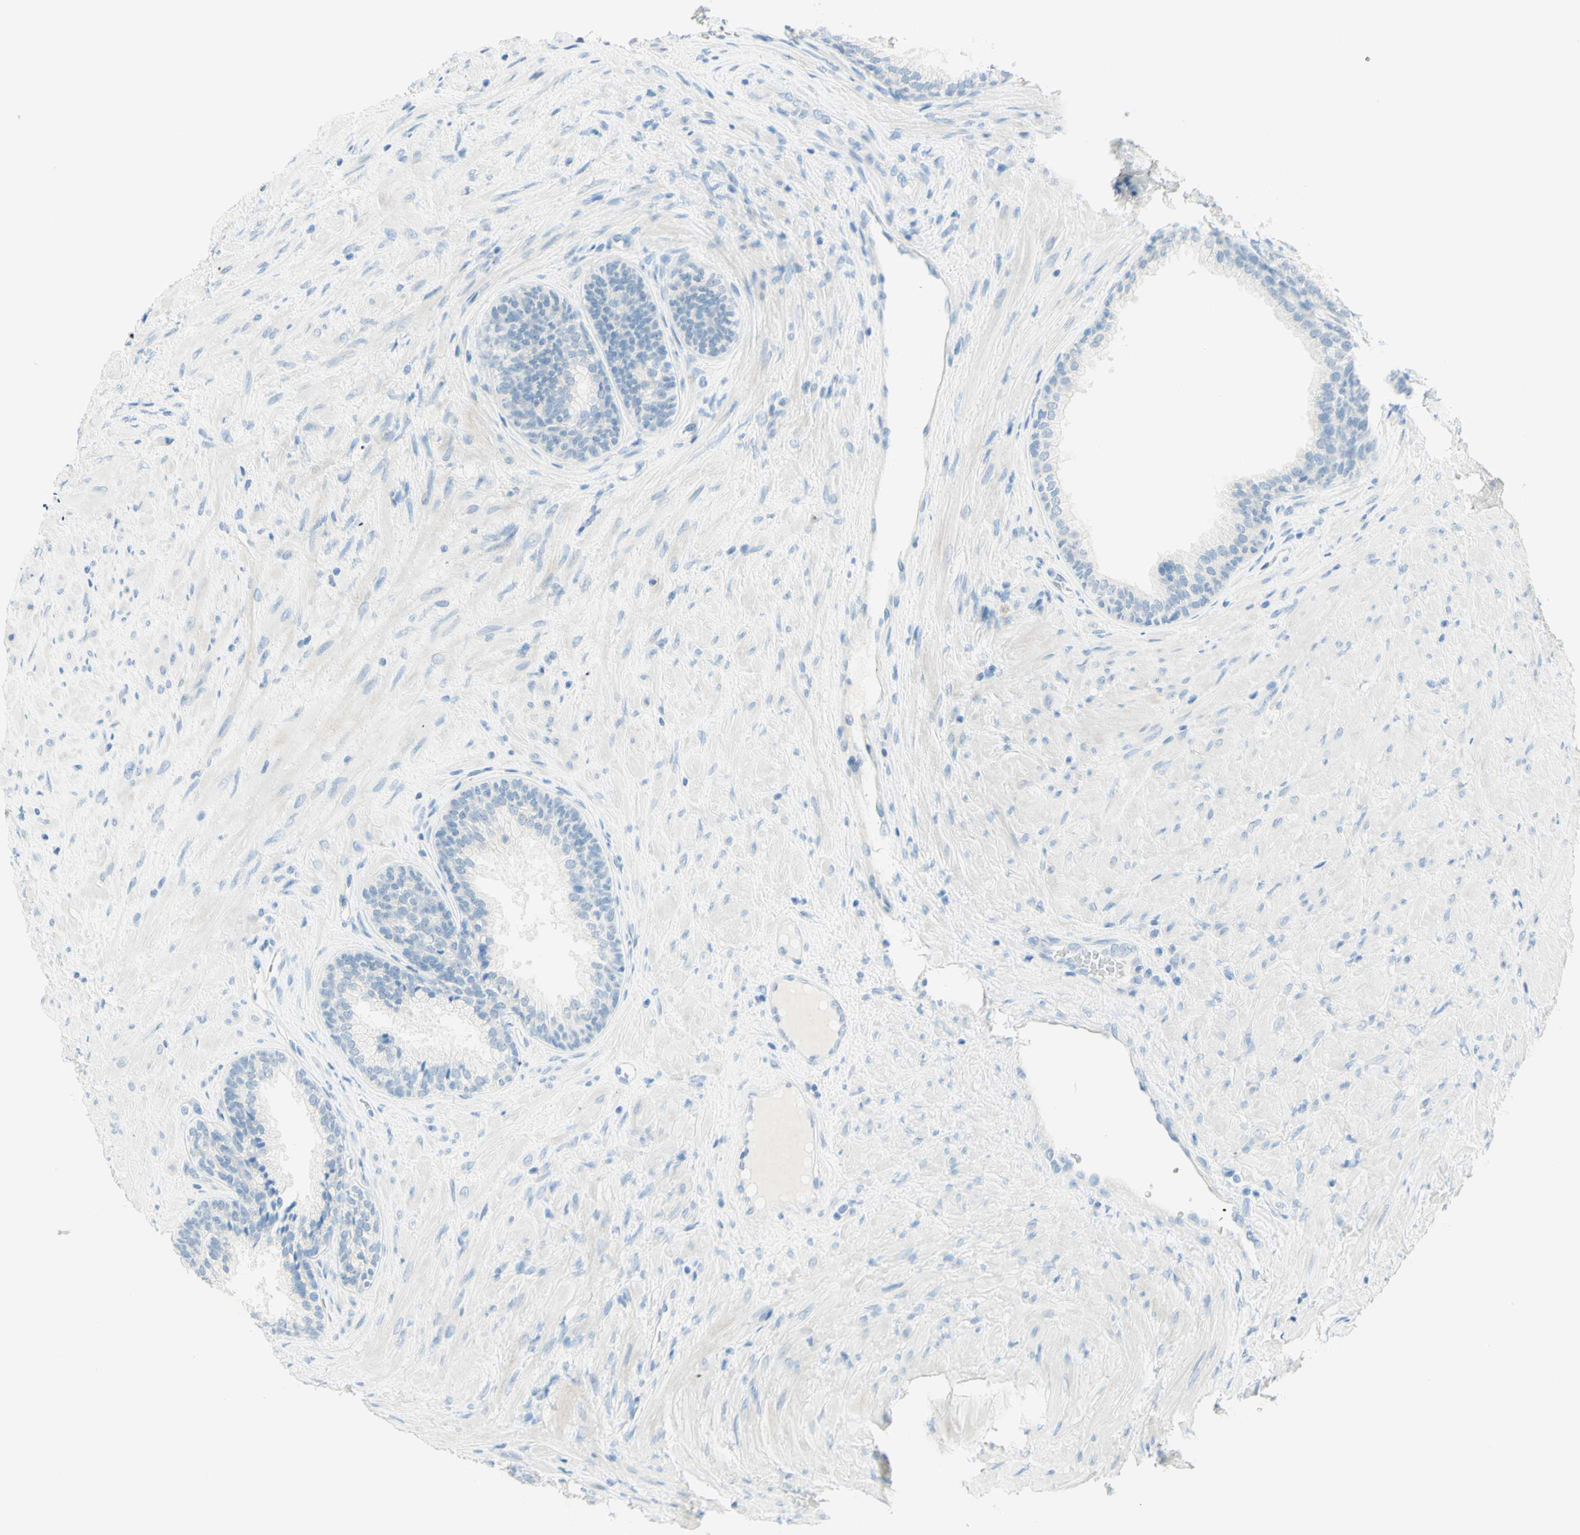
{"staining": {"intensity": "negative", "quantity": "none", "location": "none"}, "tissue": "prostate", "cell_type": "Glandular cells", "image_type": "normal", "snomed": [{"axis": "morphology", "description": "Normal tissue, NOS"}, {"axis": "topography", "description": "Prostate"}], "caption": "Immunohistochemistry of normal prostate displays no positivity in glandular cells.", "gene": "TMEM132D", "patient": {"sex": "male", "age": 76}}